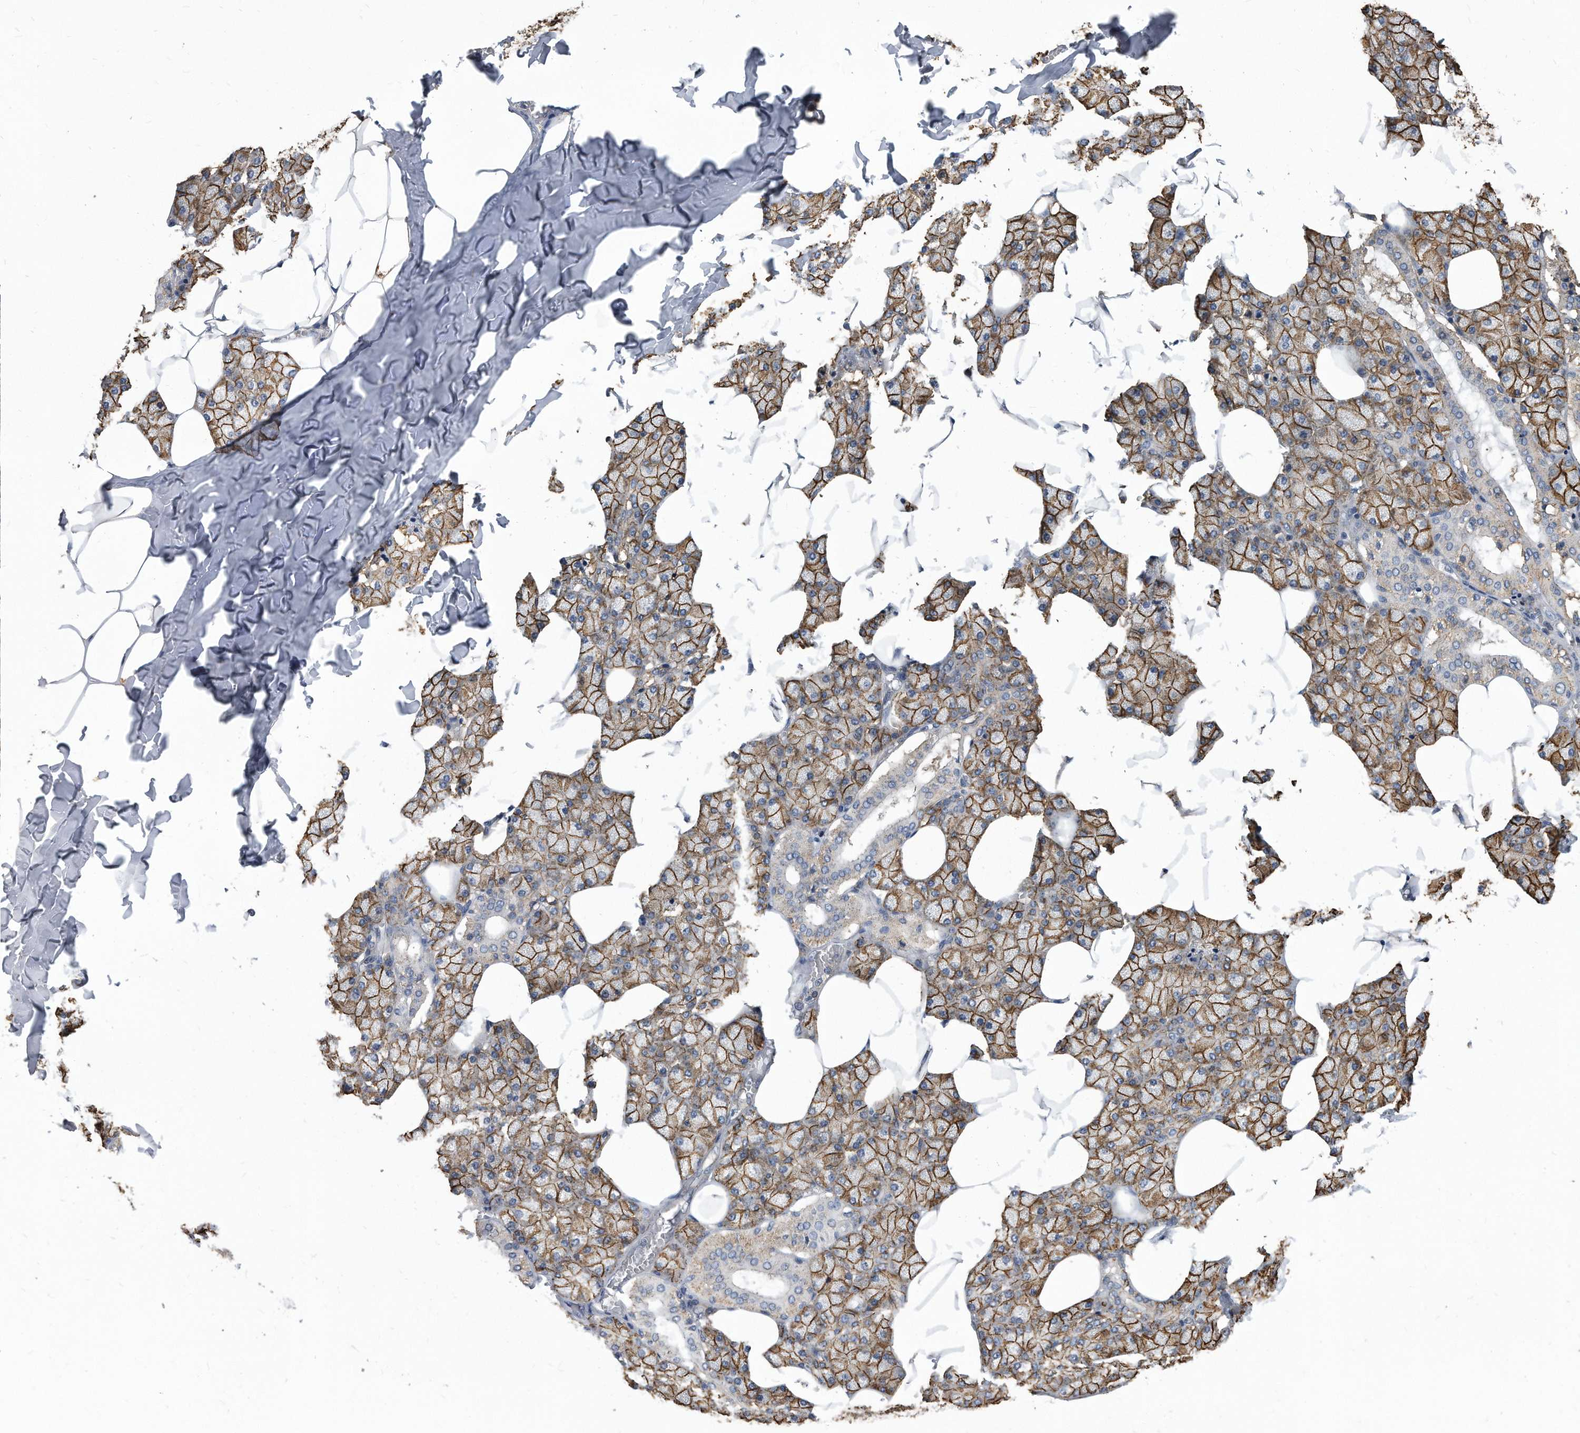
{"staining": {"intensity": "moderate", "quantity": ">75%", "location": "cytoplasmic/membranous"}, "tissue": "salivary gland", "cell_type": "Glandular cells", "image_type": "normal", "snomed": [{"axis": "morphology", "description": "Normal tissue, NOS"}, {"axis": "topography", "description": "Salivary gland"}], "caption": "The photomicrograph reveals immunohistochemical staining of normal salivary gland. There is moderate cytoplasmic/membranous positivity is appreciated in approximately >75% of glandular cells. (DAB (3,3'-diaminobenzidine) = brown stain, brightfield microscopy at high magnification).", "gene": "ATG5", "patient": {"sex": "male", "age": 62}}